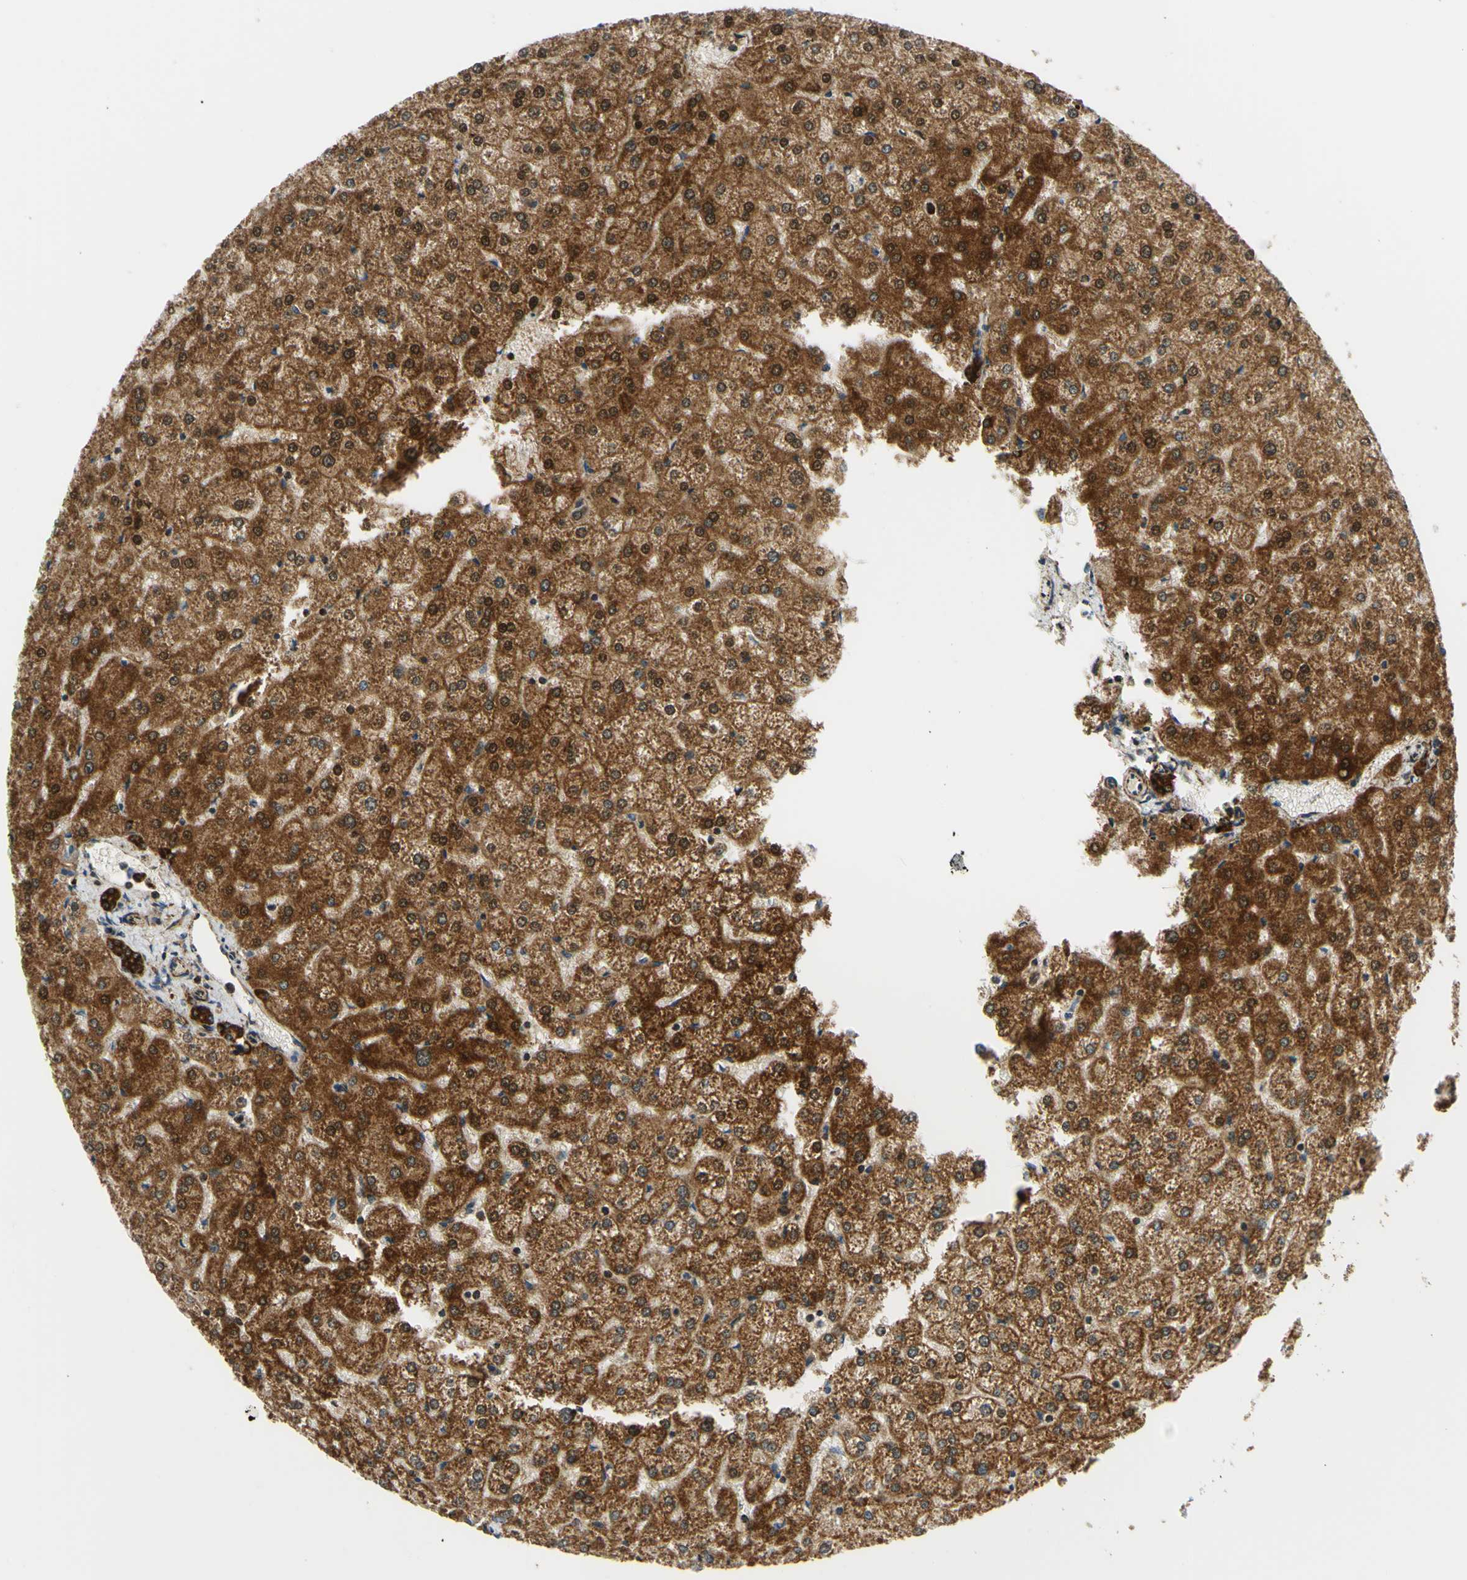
{"staining": {"intensity": "strong", "quantity": ">75%", "location": "cytoplasmic/membranous"}, "tissue": "liver", "cell_type": "Cholangiocytes", "image_type": "normal", "snomed": [{"axis": "morphology", "description": "Normal tissue, NOS"}, {"axis": "topography", "description": "Liver"}], "caption": "Normal liver displays strong cytoplasmic/membranous expression in approximately >75% of cholangiocytes Using DAB (brown) and hematoxylin (blue) stains, captured at high magnification using brightfield microscopy..", "gene": "MAVS", "patient": {"sex": "female", "age": 32}}